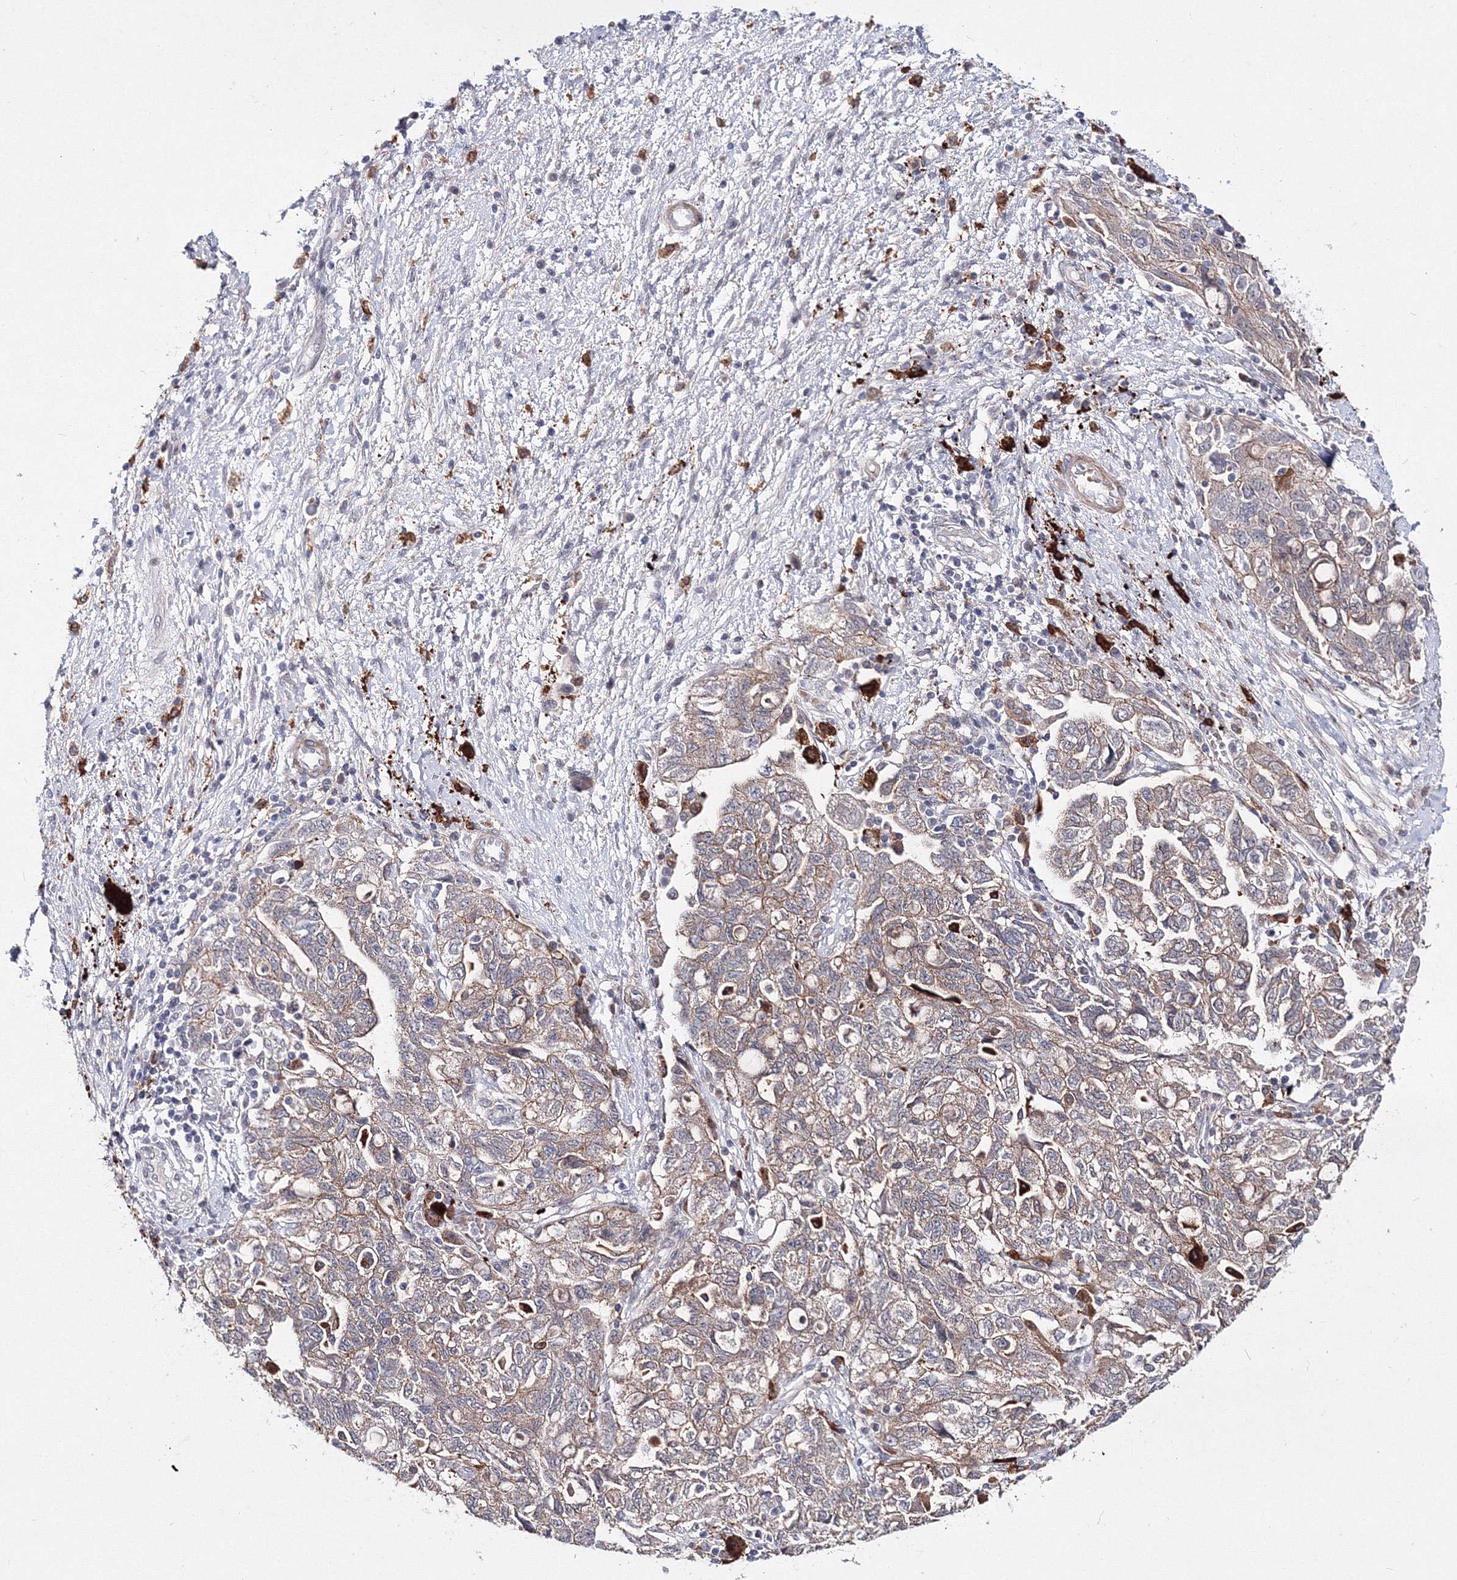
{"staining": {"intensity": "weak", "quantity": ">75%", "location": "cytoplasmic/membranous"}, "tissue": "ovarian cancer", "cell_type": "Tumor cells", "image_type": "cancer", "snomed": [{"axis": "morphology", "description": "Carcinoma, NOS"}, {"axis": "morphology", "description": "Cystadenocarcinoma, serous, NOS"}, {"axis": "topography", "description": "Ovary"}], "caption": "Carcinoma (ovarian) stained with IHC exhibits weak cytoplasmic/membranous expression in about >75% of tumor cells.", "gene": "C11orf52", "patient": {"sex": "female", "age": 69}}